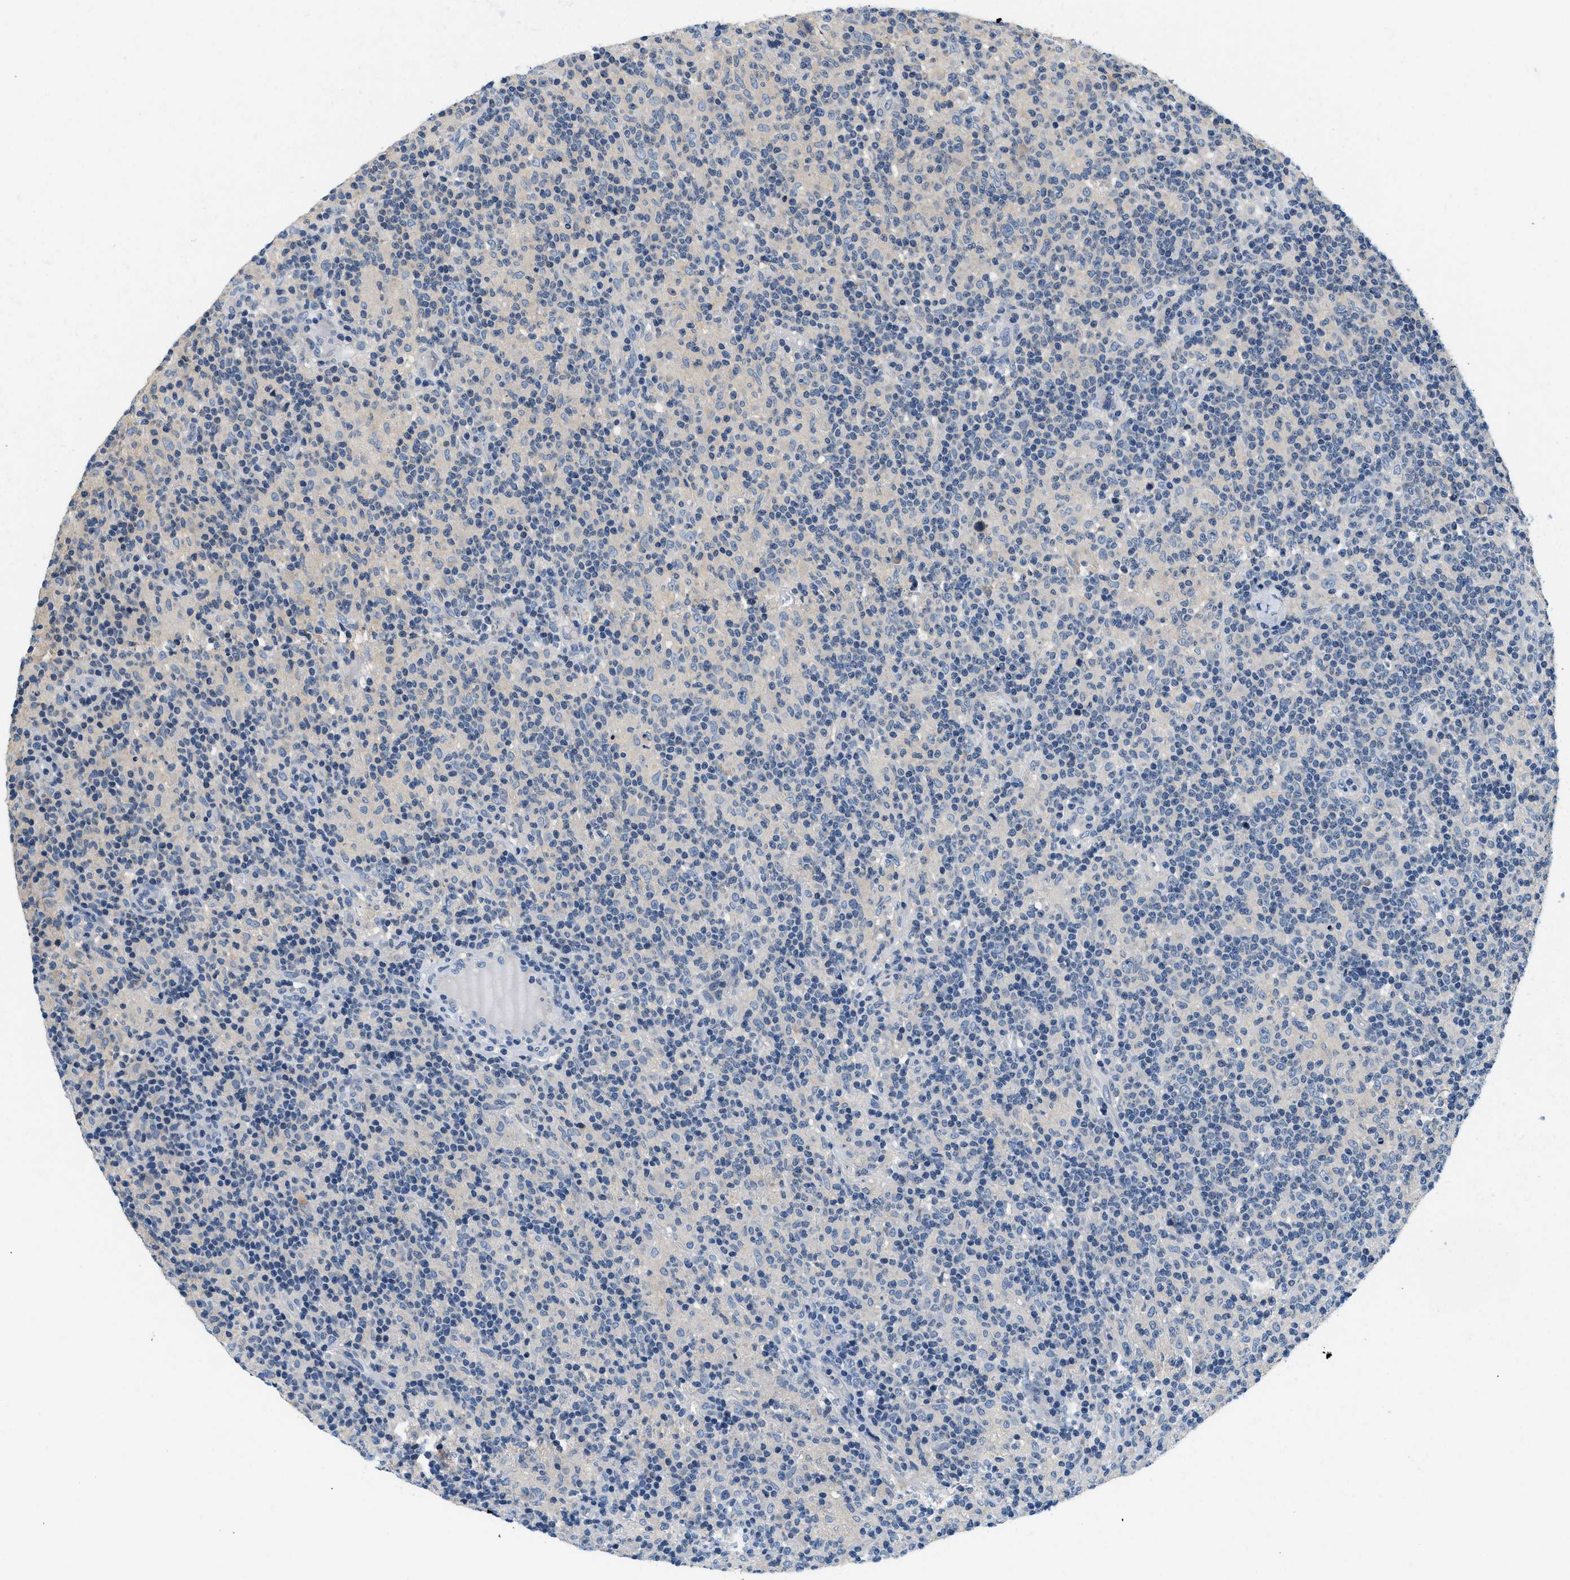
{"staining": {"intensity": "negative", "quantity": "none", "location": "none"}, "tissue": "lymphoma", "cell_type": "Tumor cells", "image_type": "cancer", "snomed": [{"axis": "morphology", "description": "Hodgkin's disease, NOS"}, {"axis": "topography", "description": "Lymph node"}], "caption": "Immunohistochemistry (IHC) of lymphoma reveals no positivity in tumor cells.", "gene": "SLC35E1", "patient": {"sex": "male", "age": 70}}